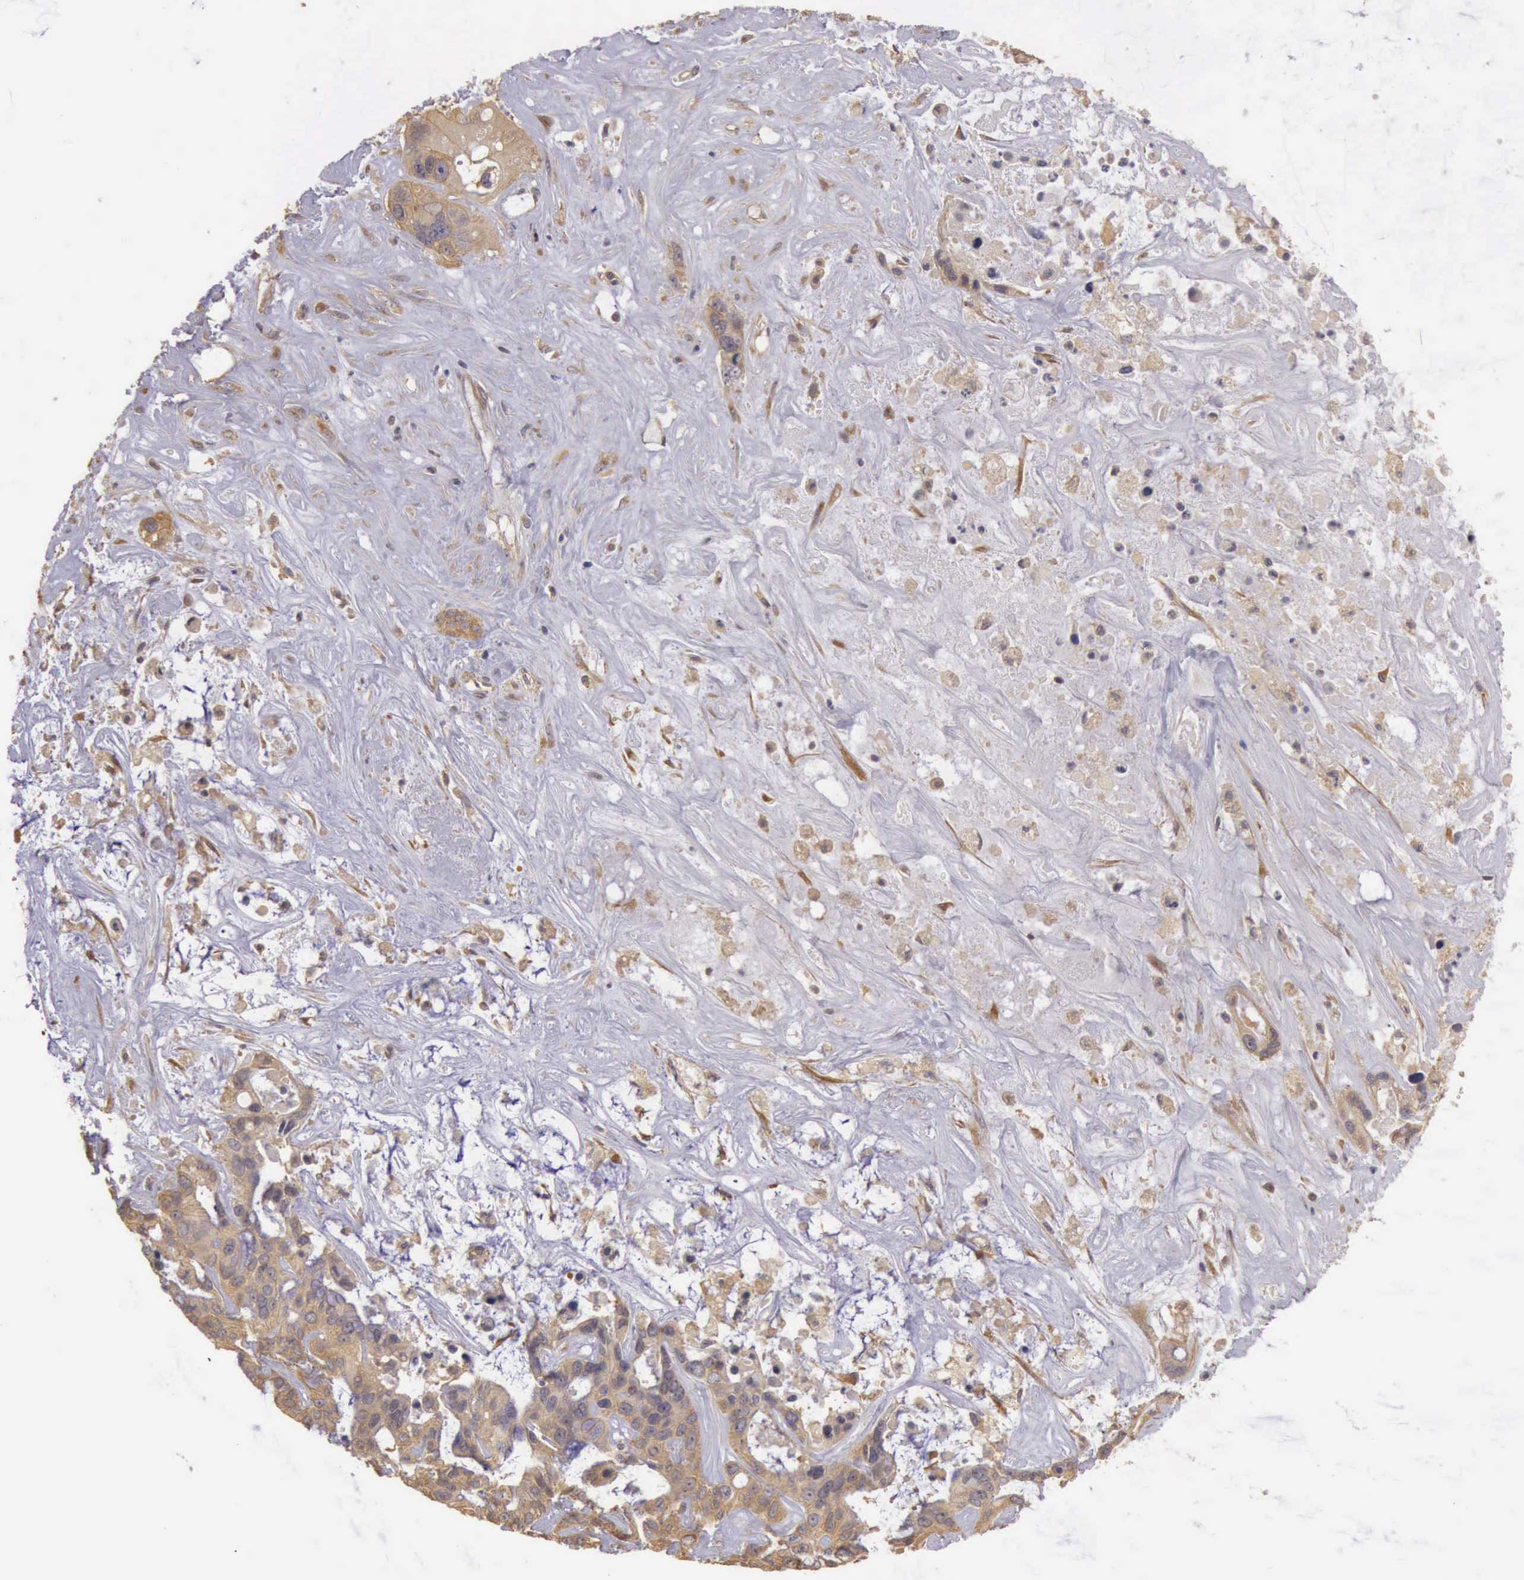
{"staining": {"intensity": "moderate", "quantity": ">75%", "location": "cytoplasmic/membranous"}, "tissue": "liver cancer", "cell_type": "Tumor cells", "image_type": "cancer", "snomed": [{"axis": "morphology", "description": "Cholangiocarcinoma"}, {"axis": "topography", "description": "Liver"}], "caption": "Cholangiocarcinoma (liver) tissue exhibits moderate cytoplasmic/membranous staining in about >75% of tumor cells Using DAB (brown) and hematoxylin (blue) stains, captured at high magnification using brightfield microscopy.", "gene": "EIF5", "patient": {"sex": "female", "age": 65}}